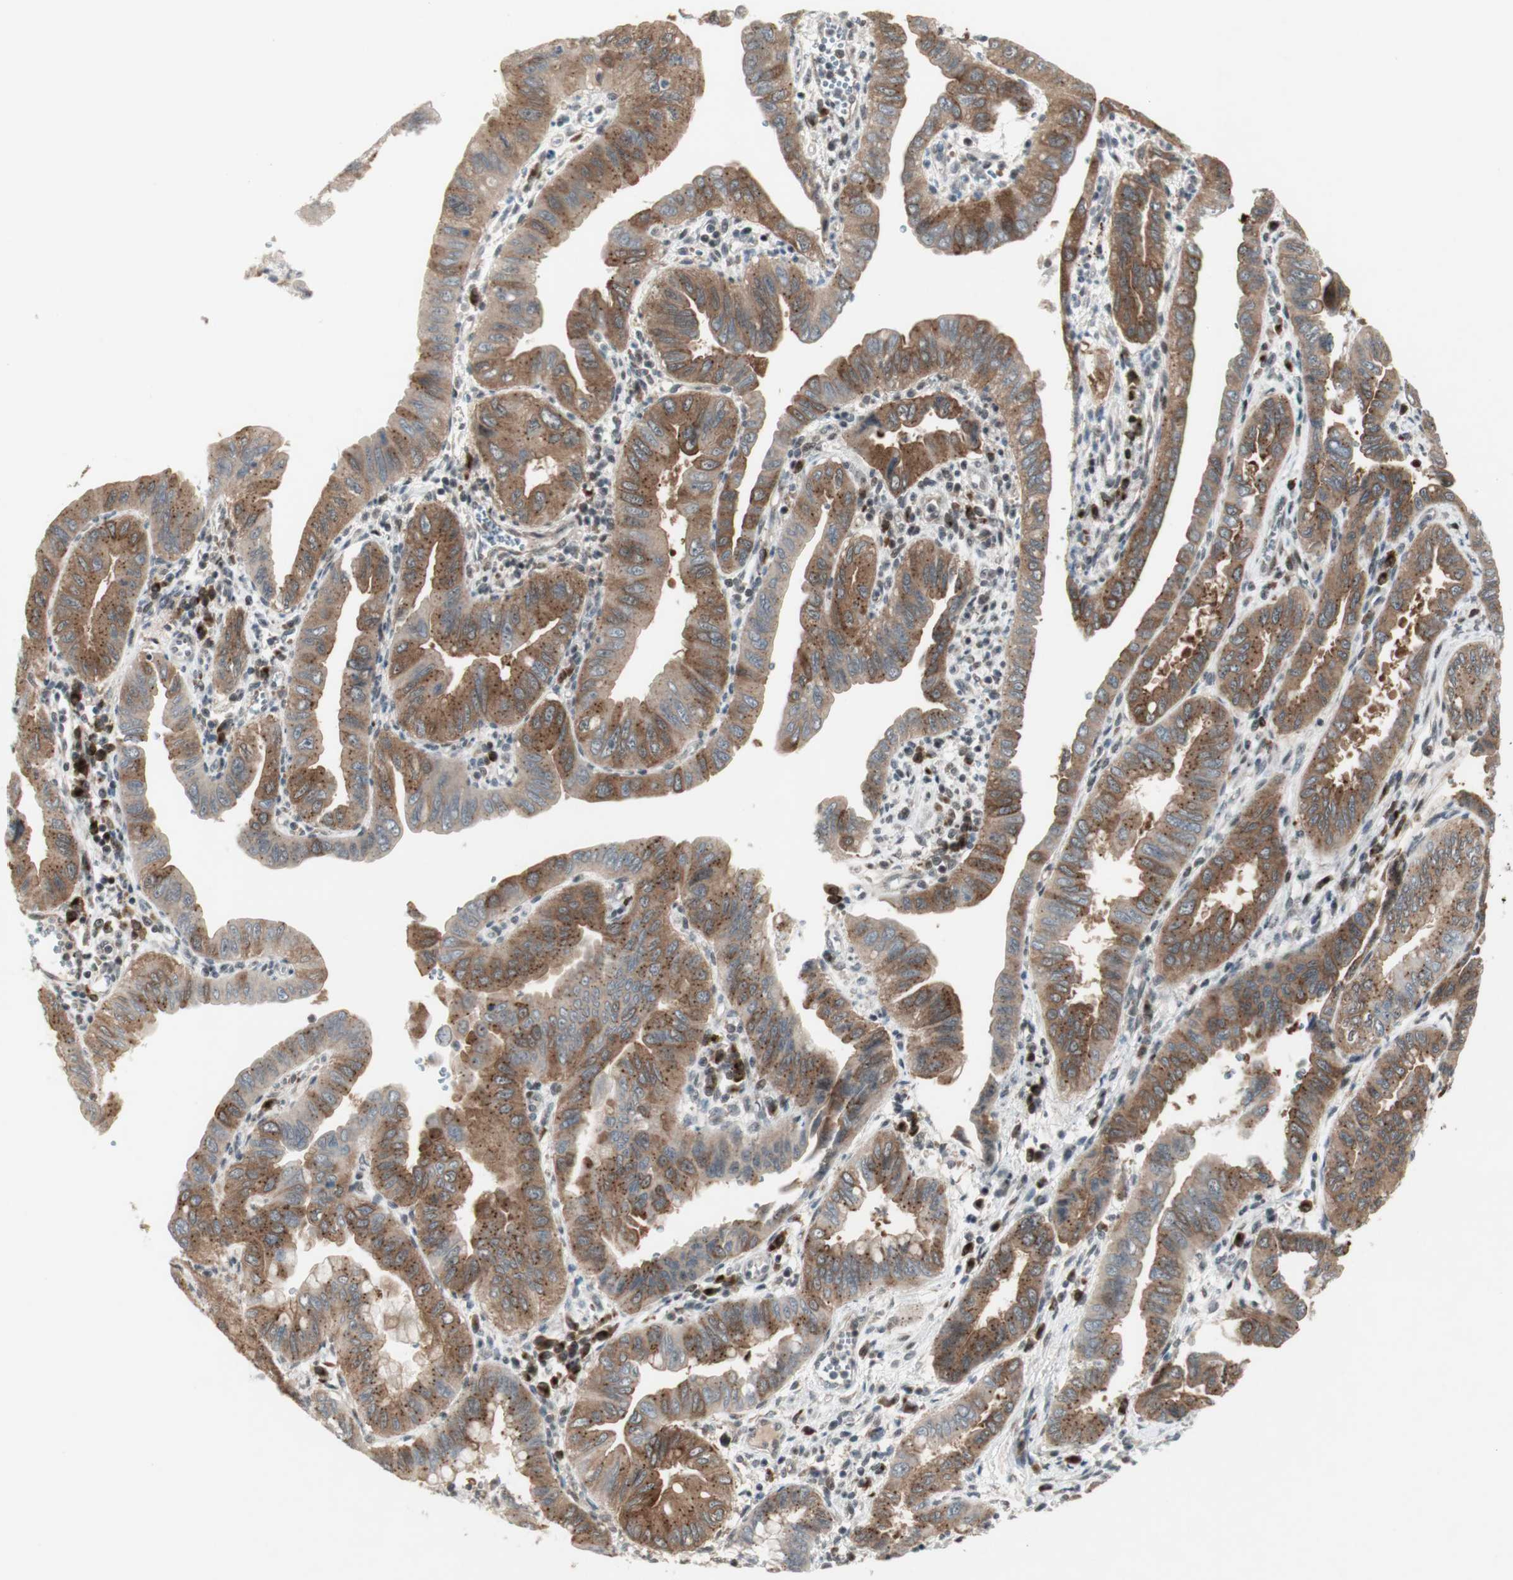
{"staining": {"intensity": "moderate", "quantity": ">75%", "location": "cytoplasmic/membranous"}, "tissue": "pancreatic cancer", "cell_type": "Tumor cells", "image_type": "cancer", "snomed": [{"axis": "morphology", "description": "Normal tissue, NOS"}, {"axis": "topography", "description": "Lymph node"}], "caption": "Protein expression analysis of pancreatic cancer displays moderate cytoplasmic/membranous staining in about >75% of tumor cells. Nuclei are stained in blue.", "gene": "CYLD", "patient": {"sex": "male", "age": 50}}